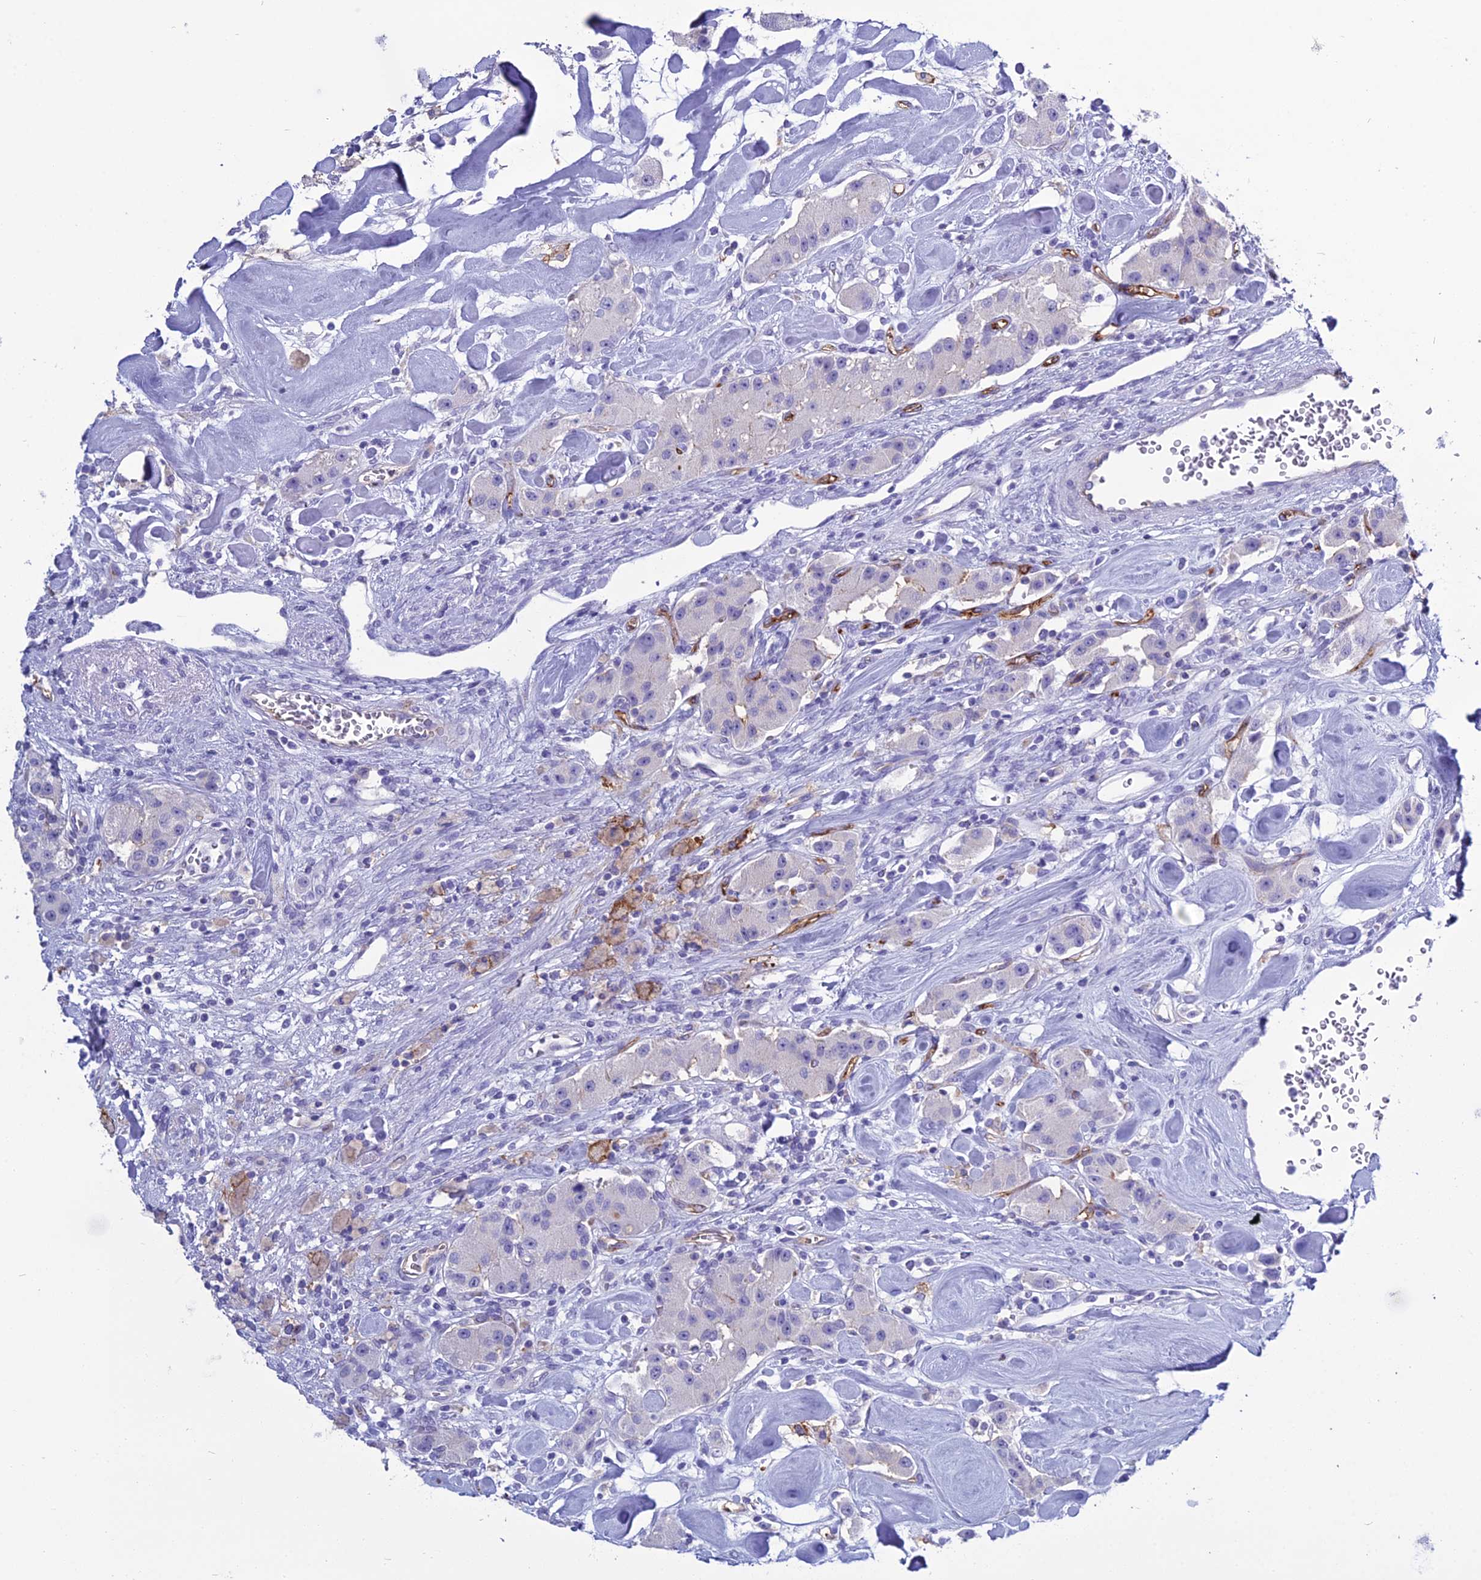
{"staining": {"intensity": "negative", "quantity": "none", "location": "none"}, "tissue": "carcinoid", "cell_type": "Tumor cells", "image_type": "cancer", "snomed": [{"axis": "morphology", "description": "Carcinoid, malignant, NOS"}, {"axis": "topography", "description": "Pancreas"}], "caption": "Photomicrograph shows no protein expression in tumor cells of carcinoid tissue. (Immunohistochemistry (ihc), brightfield microscopy, high magnification).", "gene": "ACE", "patient": {"sex": "male", "age": 41}}